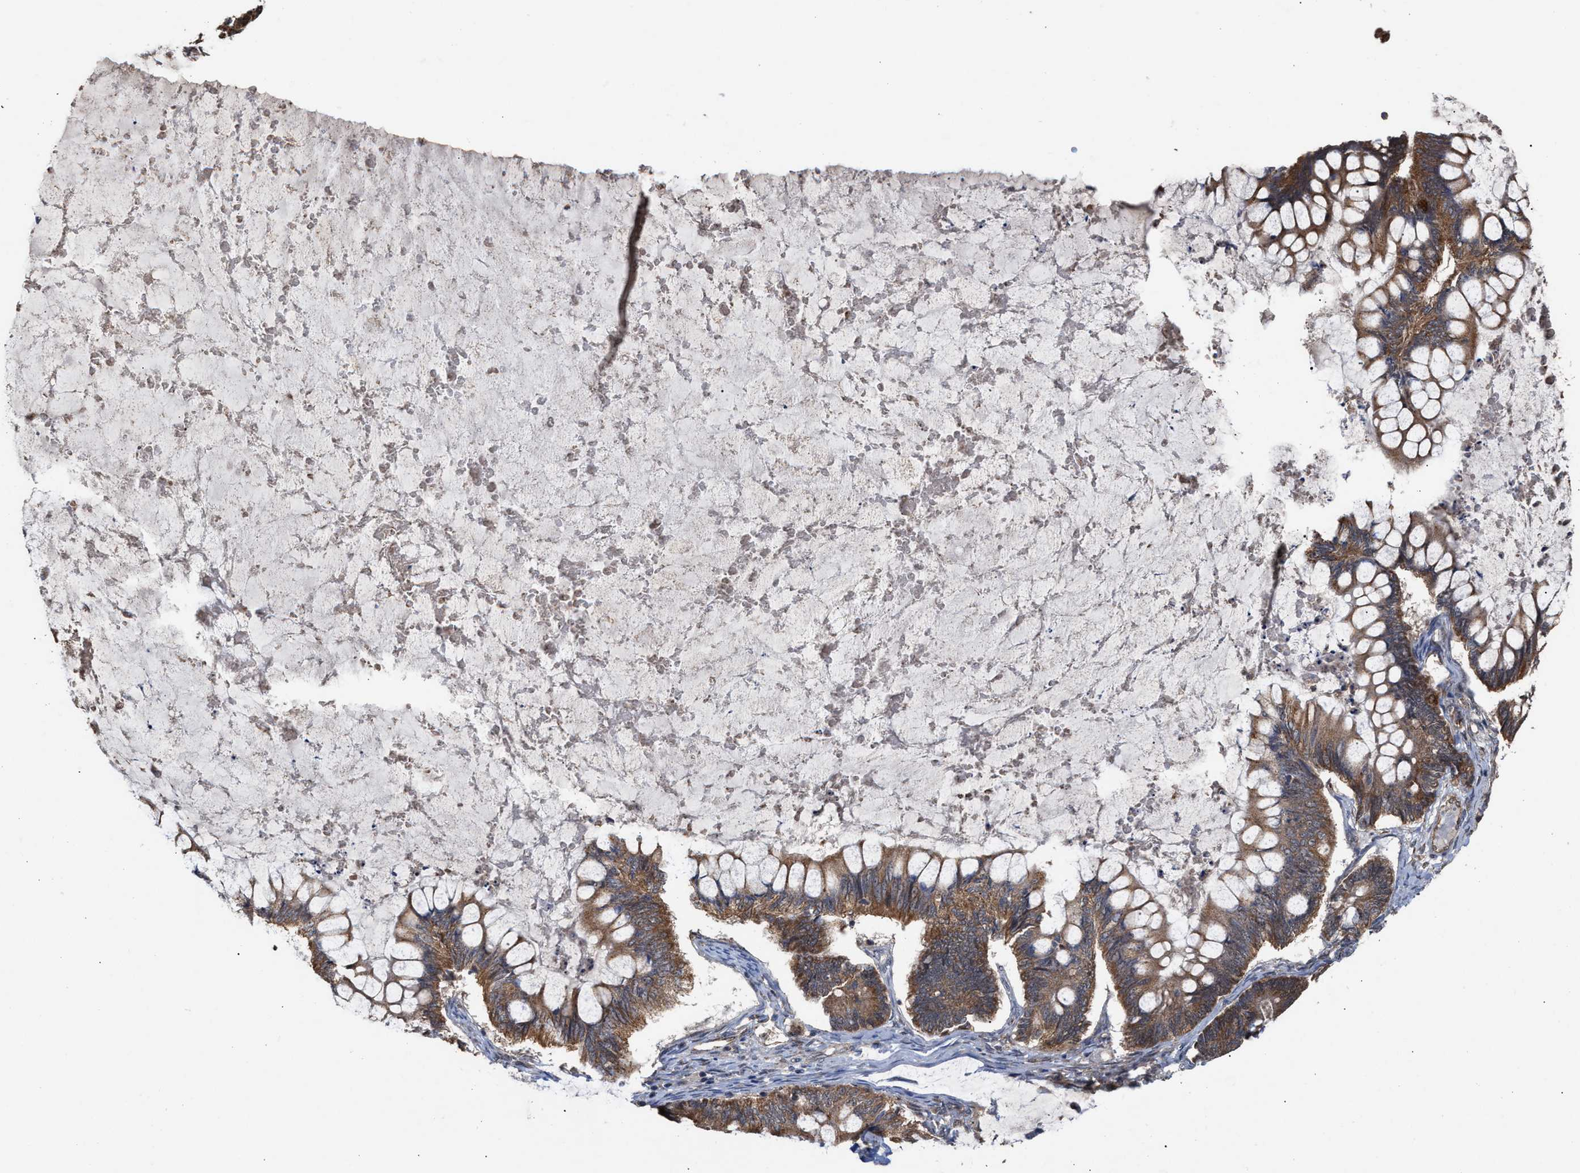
{"staining": {"intensity": "moderate", "quantity": ">75%", "location": "cytoplasmic/membranous"}, "tissue": "ovarian cancer", "cell_type": "Tumor cells", "image_type": "cancer", "snomed": [{"axis": "morphology", "description": "Cystadenocarcinoma, mucinous, NOS"}, {"axis": "topography", "description": "Ovary"}], "caption": "Protein expression analysis of human ovarian cancer reveals moderate cytoplasmic/membranous staining in about >75% of tumor cells.", "gene": "EXOSC2", "patient": {"sex": "female", "age": 61}}